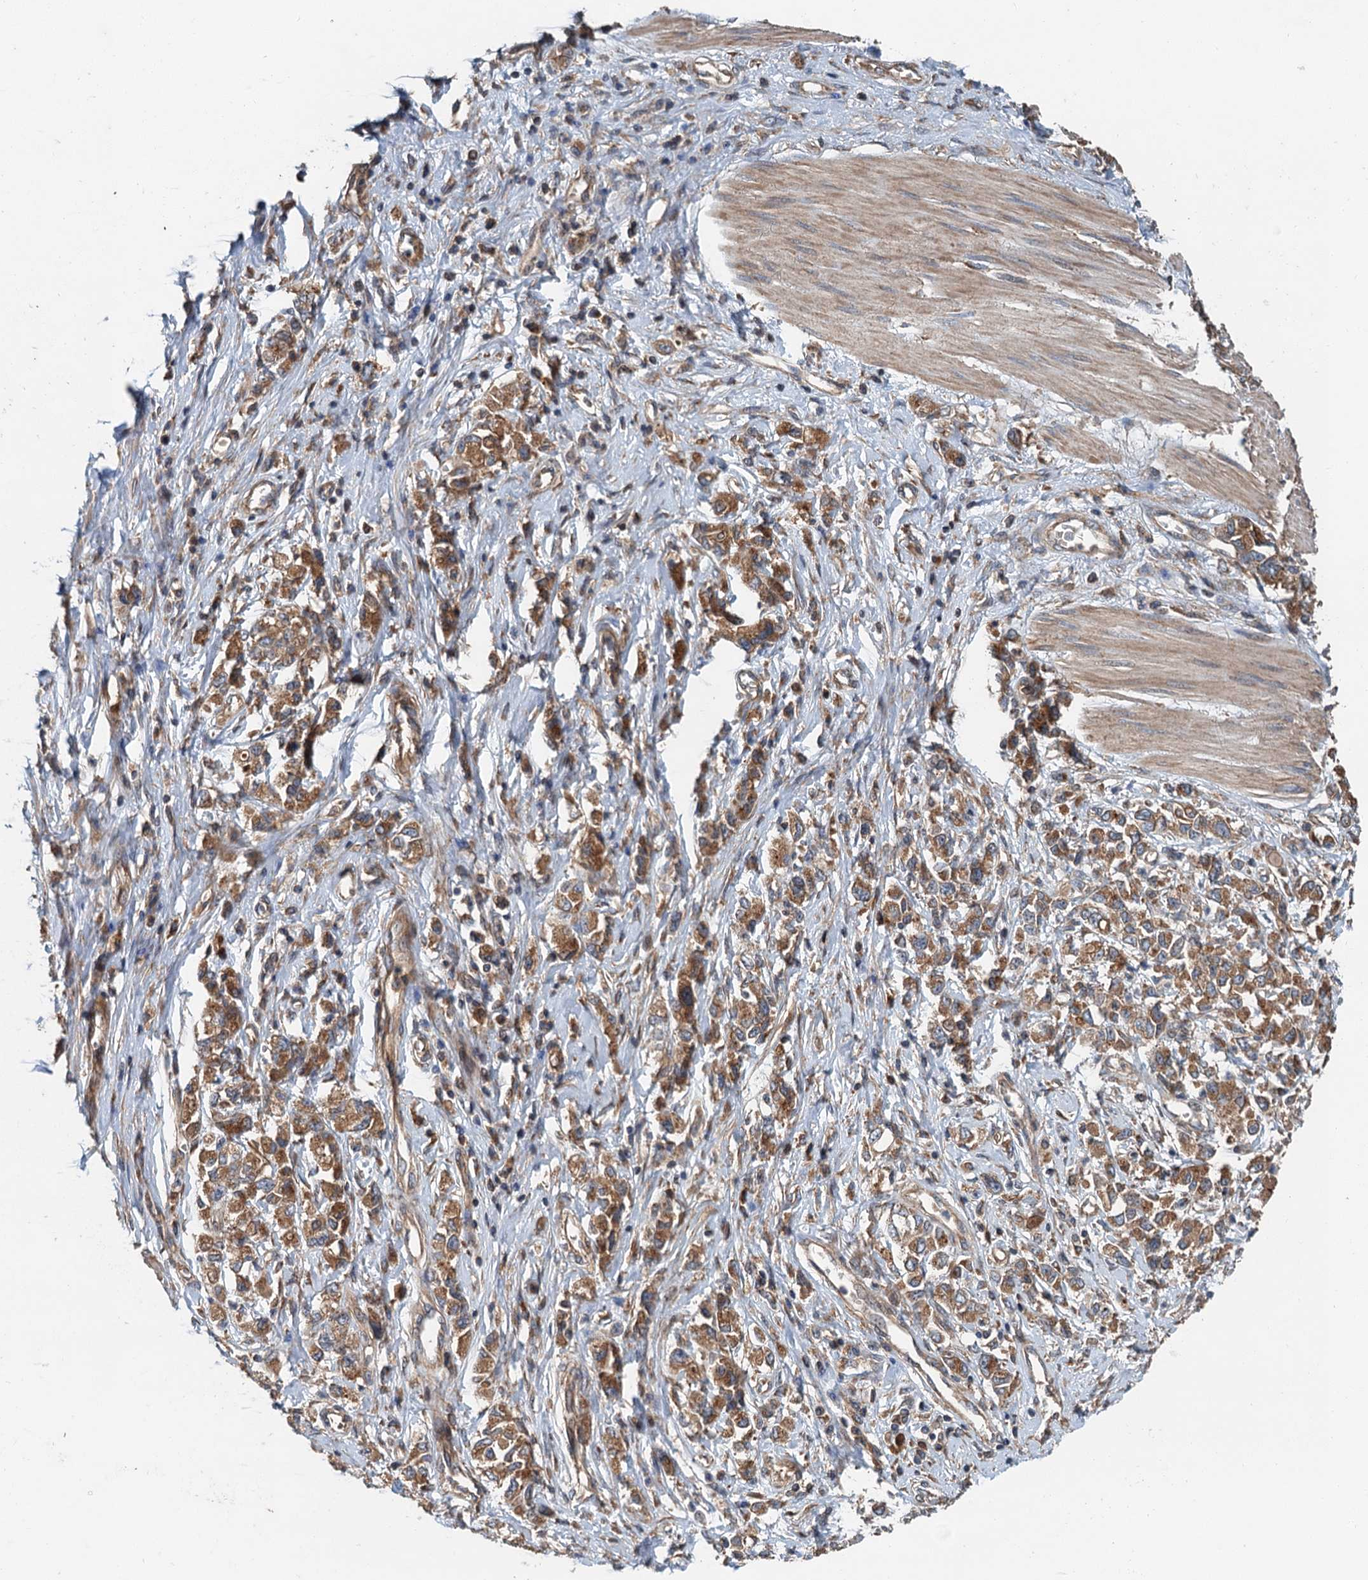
{"staining": {"intensity": "moderate", "quantity": ">75%", "location": "cytoplasmic/membranous"}, "tissue": "stomach cancer", "cell_type": "Tumor cells", "image_type": "cancer", "snomed": [{"axis": "morphology", "description": "Adenocarcinoma, NOS"}, {"axis": "topography", "description": "Stomach"}], "caption": "Protein expression analysis of human adenocarcinoma (stomach) reveals moderate cytoplasmic/membranous staining in about >75% of tumor cells.", "gene": "COG3", "patient": {"sex": "female", "age": 76}}